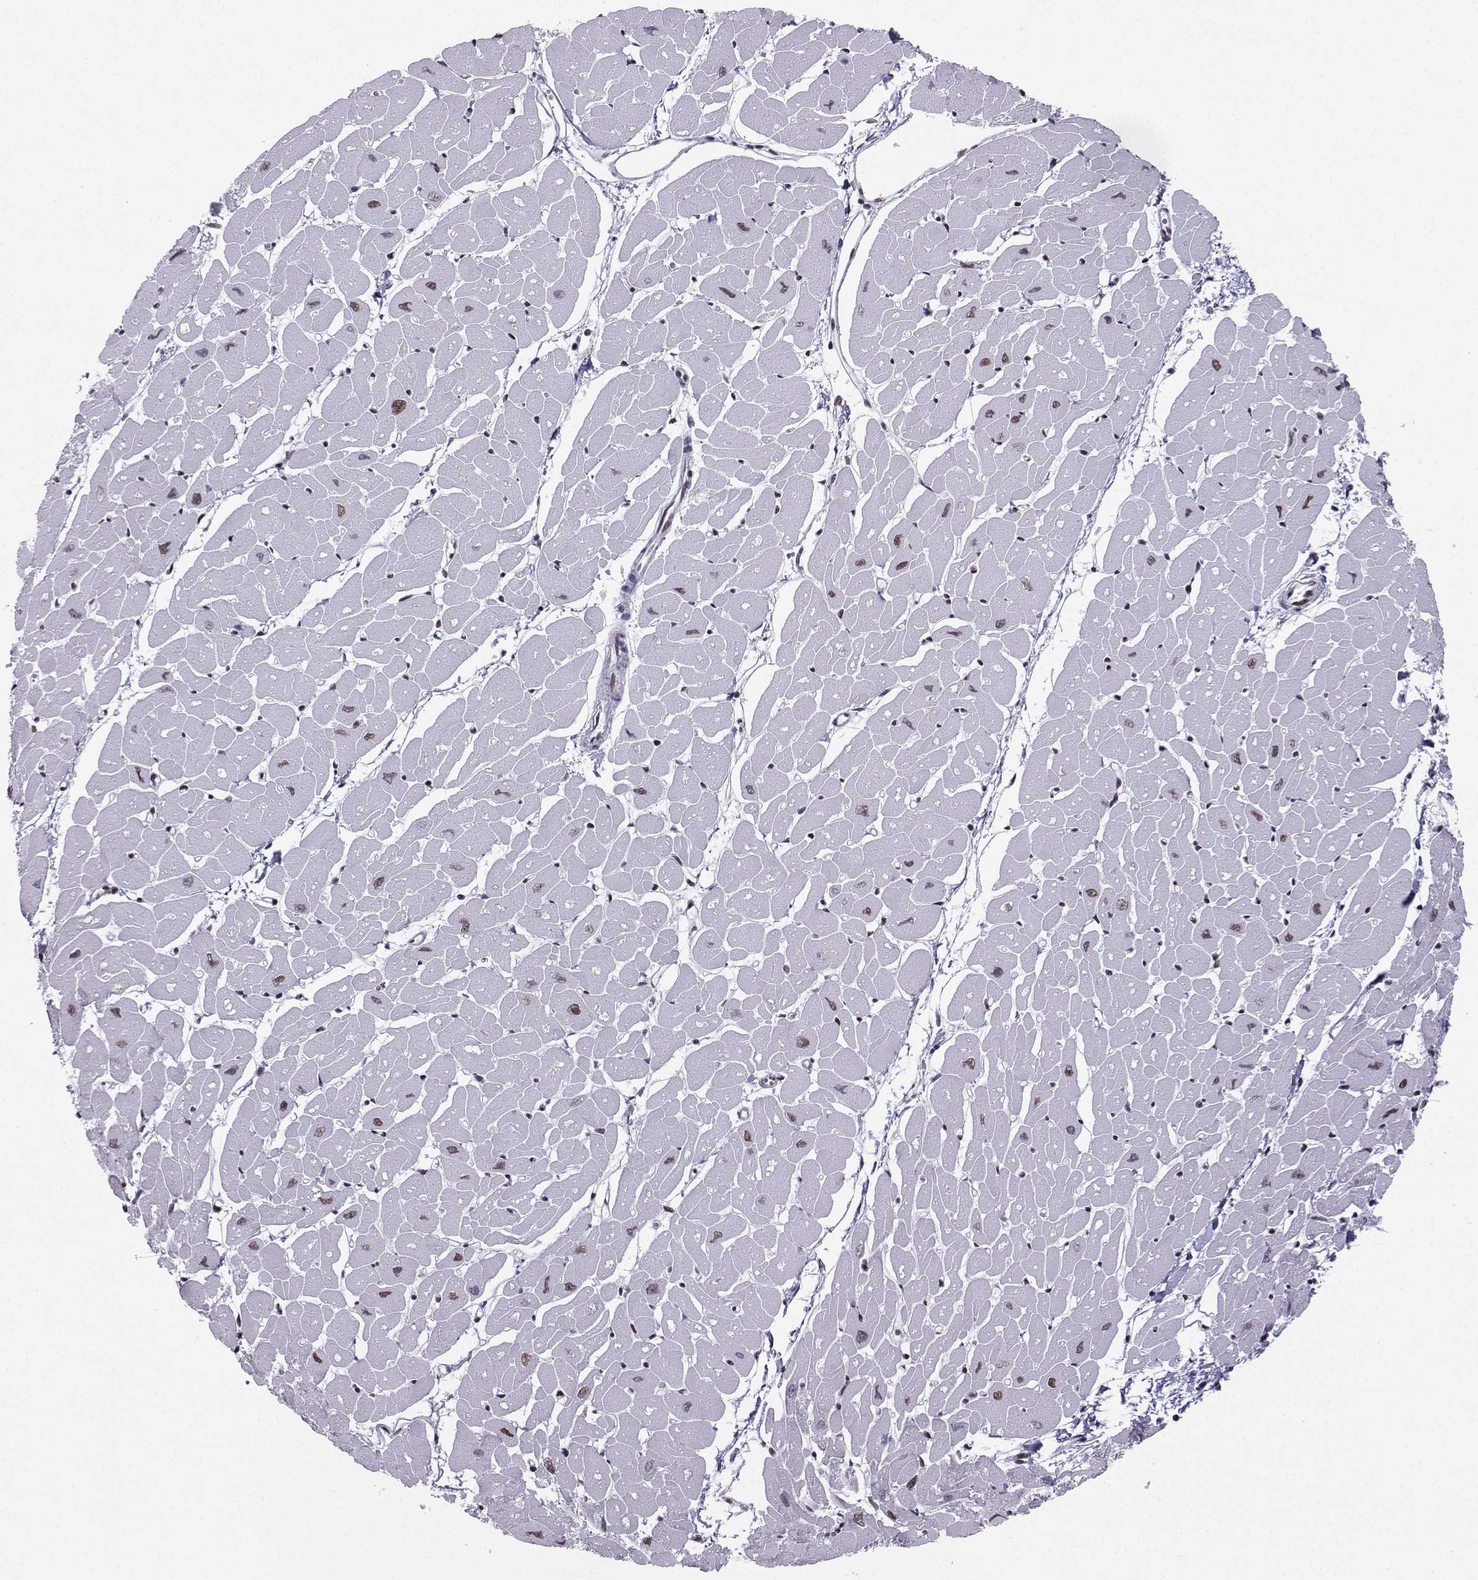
{"staining": {"intensity": "weak", "quantity": "25%-75%", "location": "nuclear"}, "tissue": "heart muscle", "cell_type": "Cardiomyocytes", "image_type": "normal", "snomed": [{"axis": "morphology", "description": "Normal tissue, NOS"}, {"axis": "topography", "description": "Heart"}], "caption": "Immunohistochemistry (IHC) of benign human heart muscle displays low levels of weak nuclear expression in approximately 25%-75% of cardiomyocytes.", "gene": "SNRPB2", "patient": {"sex": "male", "age": 57}}